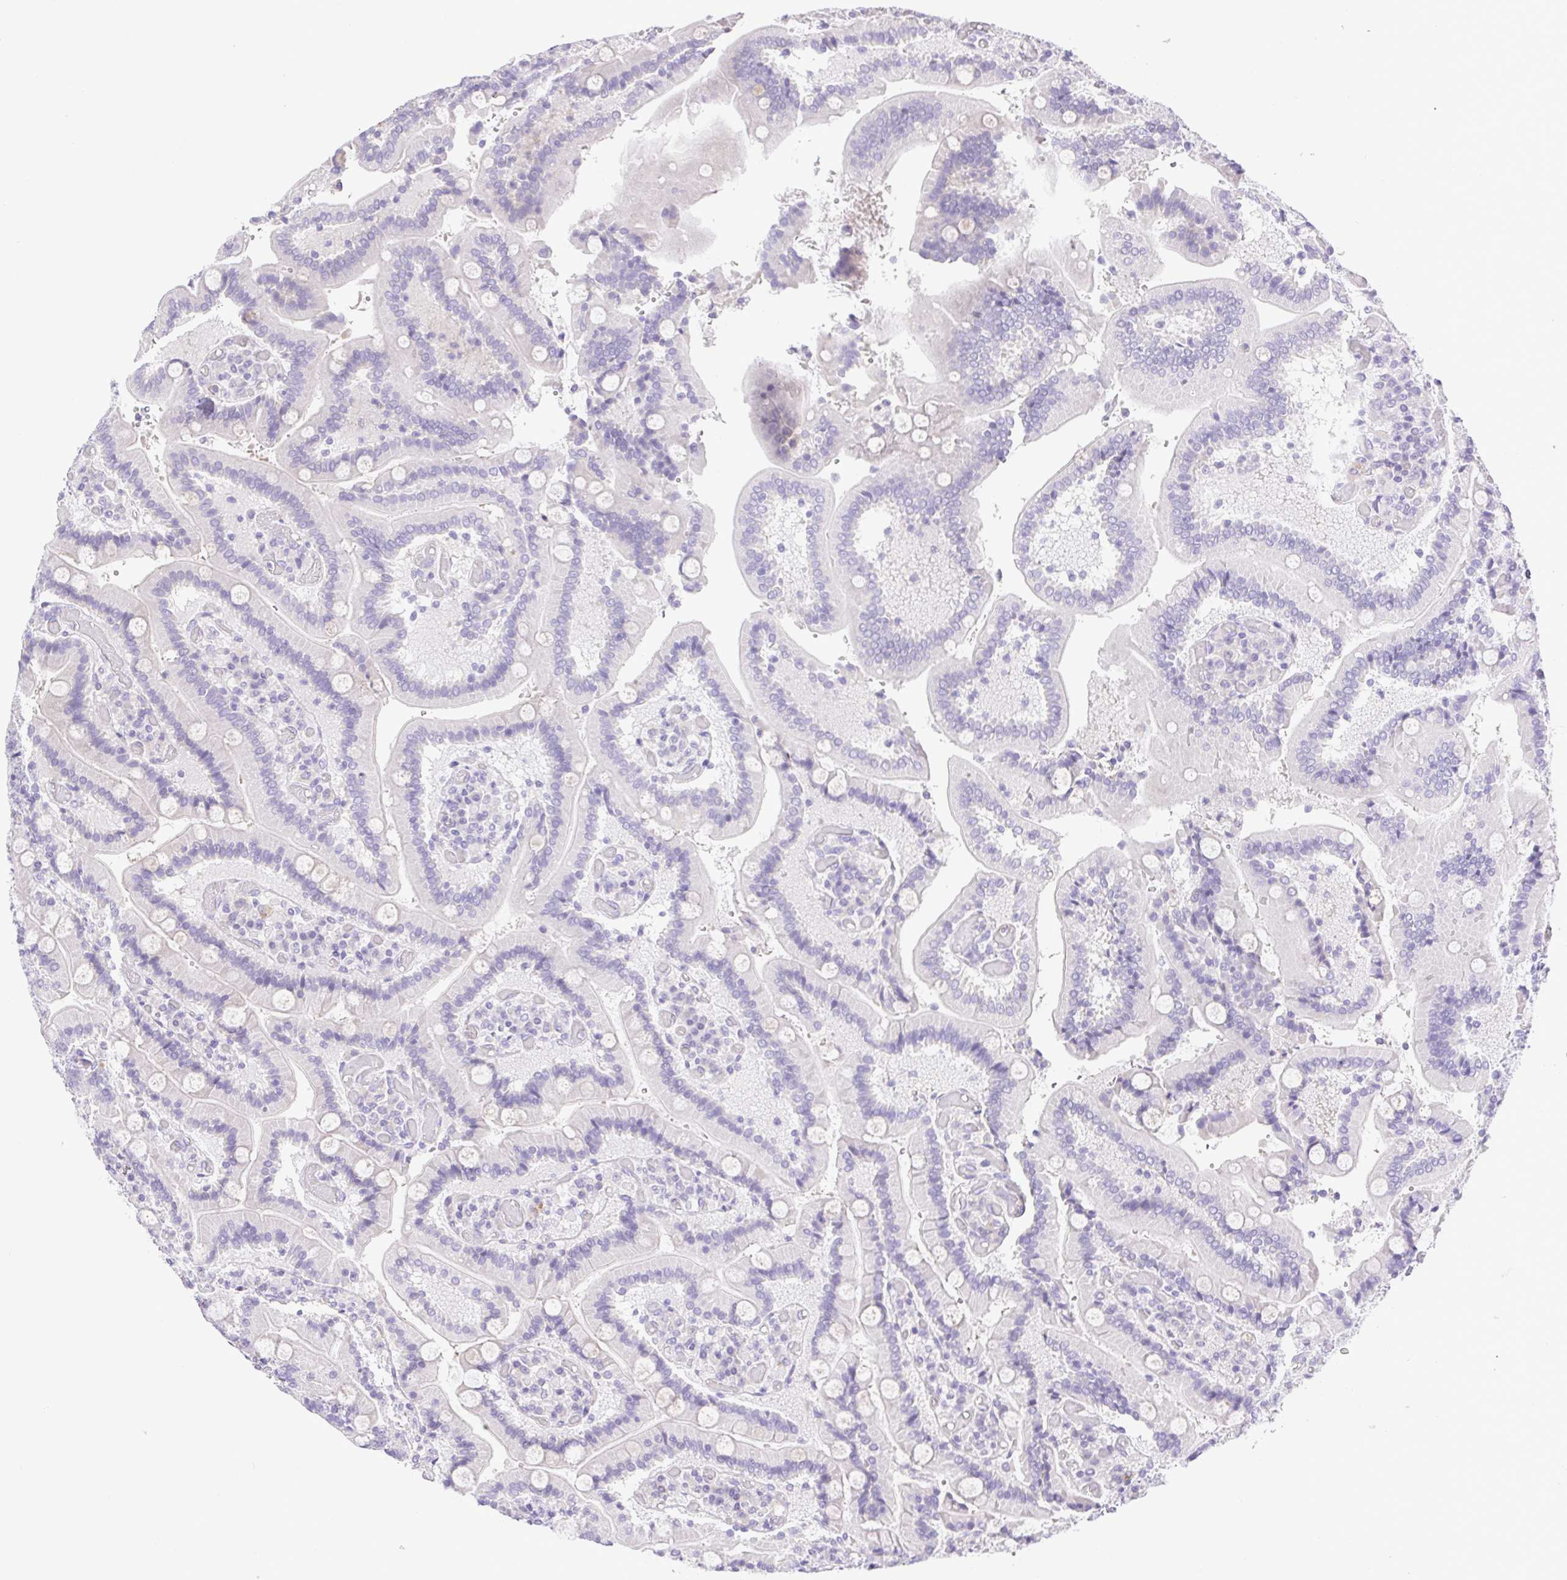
{"staining": {"intensity": "negative", "quantity": "none", "location": "none"}, "tissue": "duodenum", "cell_type": "Glandular cells", "image_type": "normal", "snomed": [{"axis": "morphology", "description": "Normal tissue, NOS"}, {"axis": "topography", "description": "Duodenum"}], "caption": "High power microscopy image of an IHC image of normal duodenum, revealing no significant staining in glandular cells.", "gene": "FAM177B", "patient": {"sex": "female", "age": 62}}